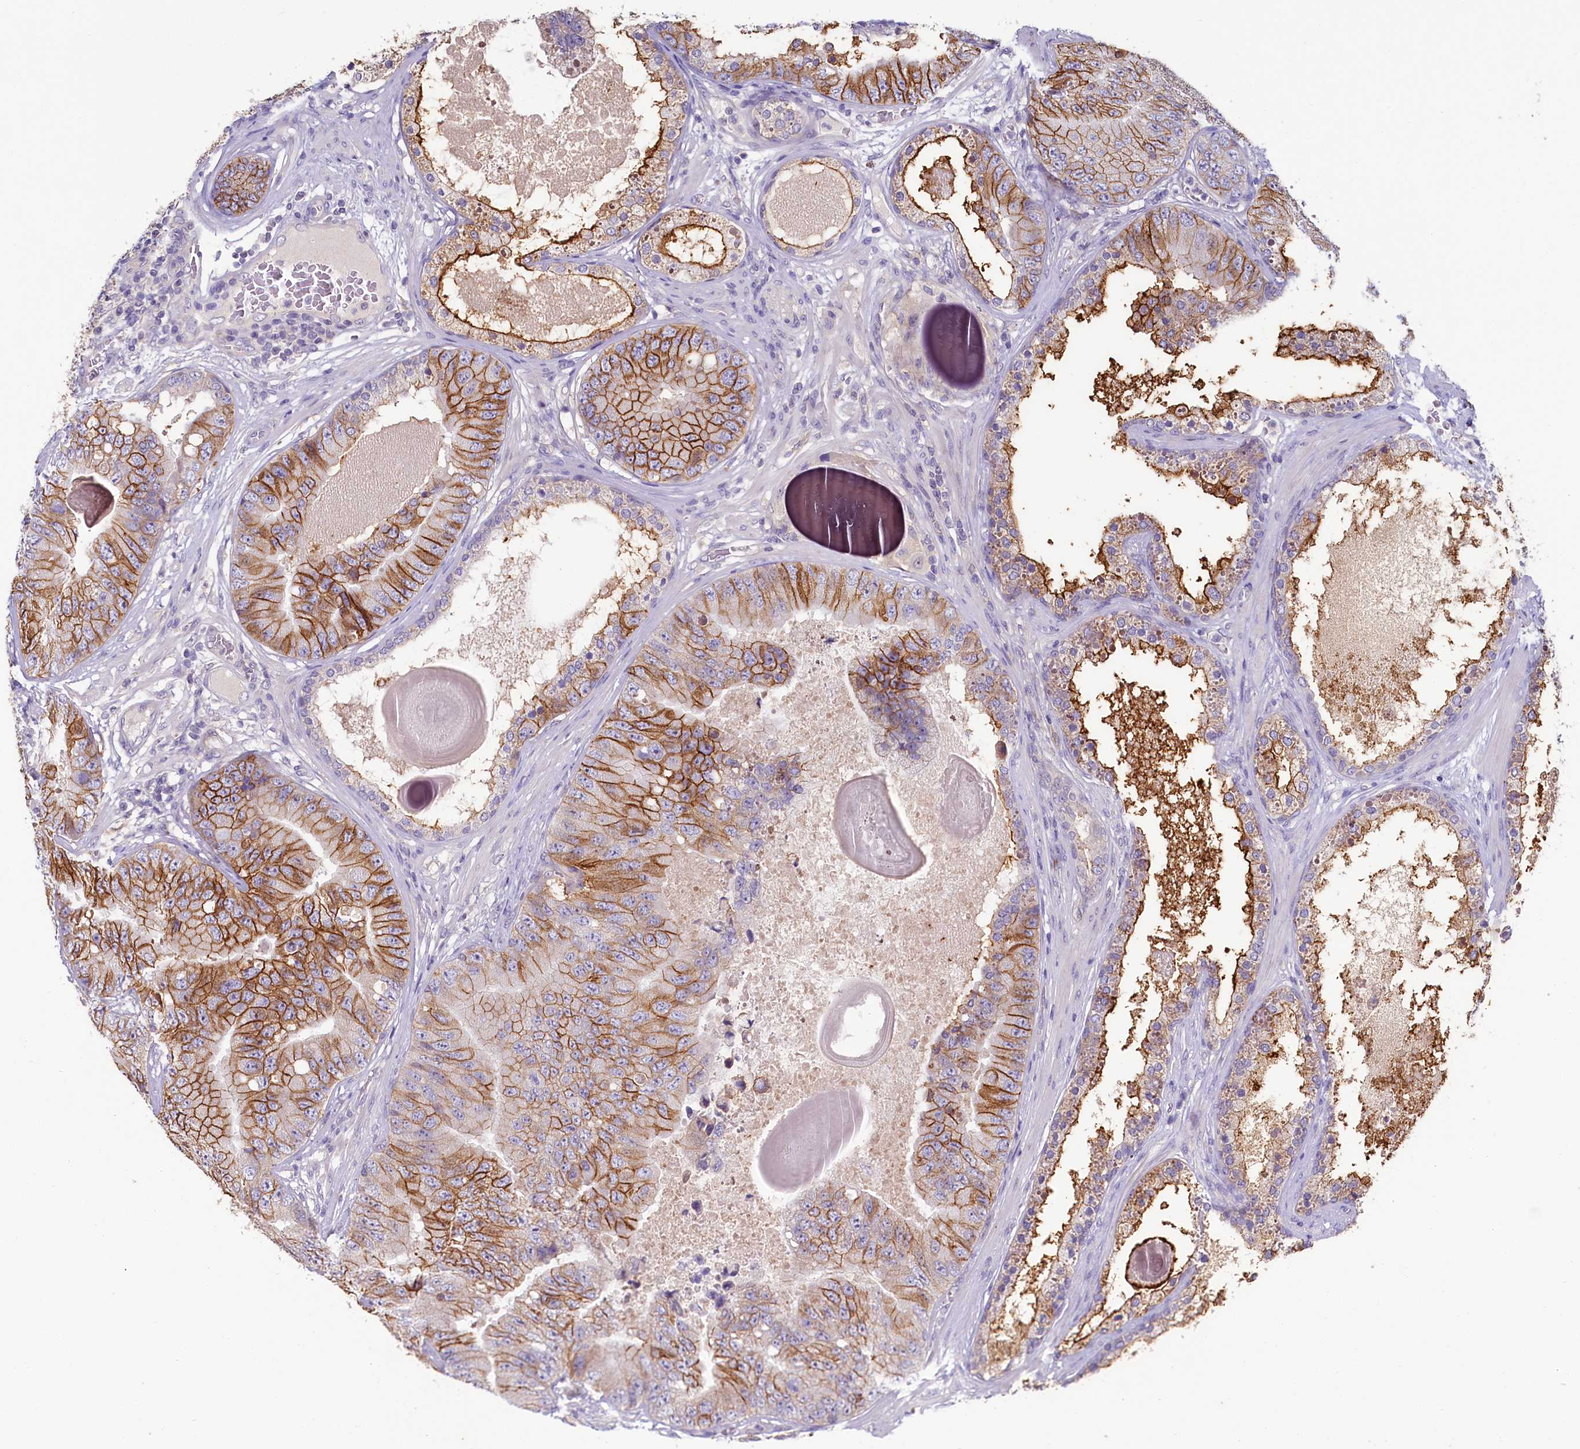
{"staining": {"intensity": "strong", "quantity": "25%-75%", "location": "cytoplasmic/membranous"}, "tissue": "prostate cancer", "cell_type": "Tumor cells", "image_type": "cancer", "snomed": [{"axis": "morphology", "description": "Adenocarcinoma, High grade"}, {"axis": "topography", "description": "Prostate"}], "caption": "DAB (3,3'-diaminobenzidine) immunohistochemical staining of prostate cancer displays strong cytoplasmic/membranous protein positivity in approximately 25%-75% of tumor cells.", "gene": "PDE6D", "patient": {"sex": "male", "age": 70}}